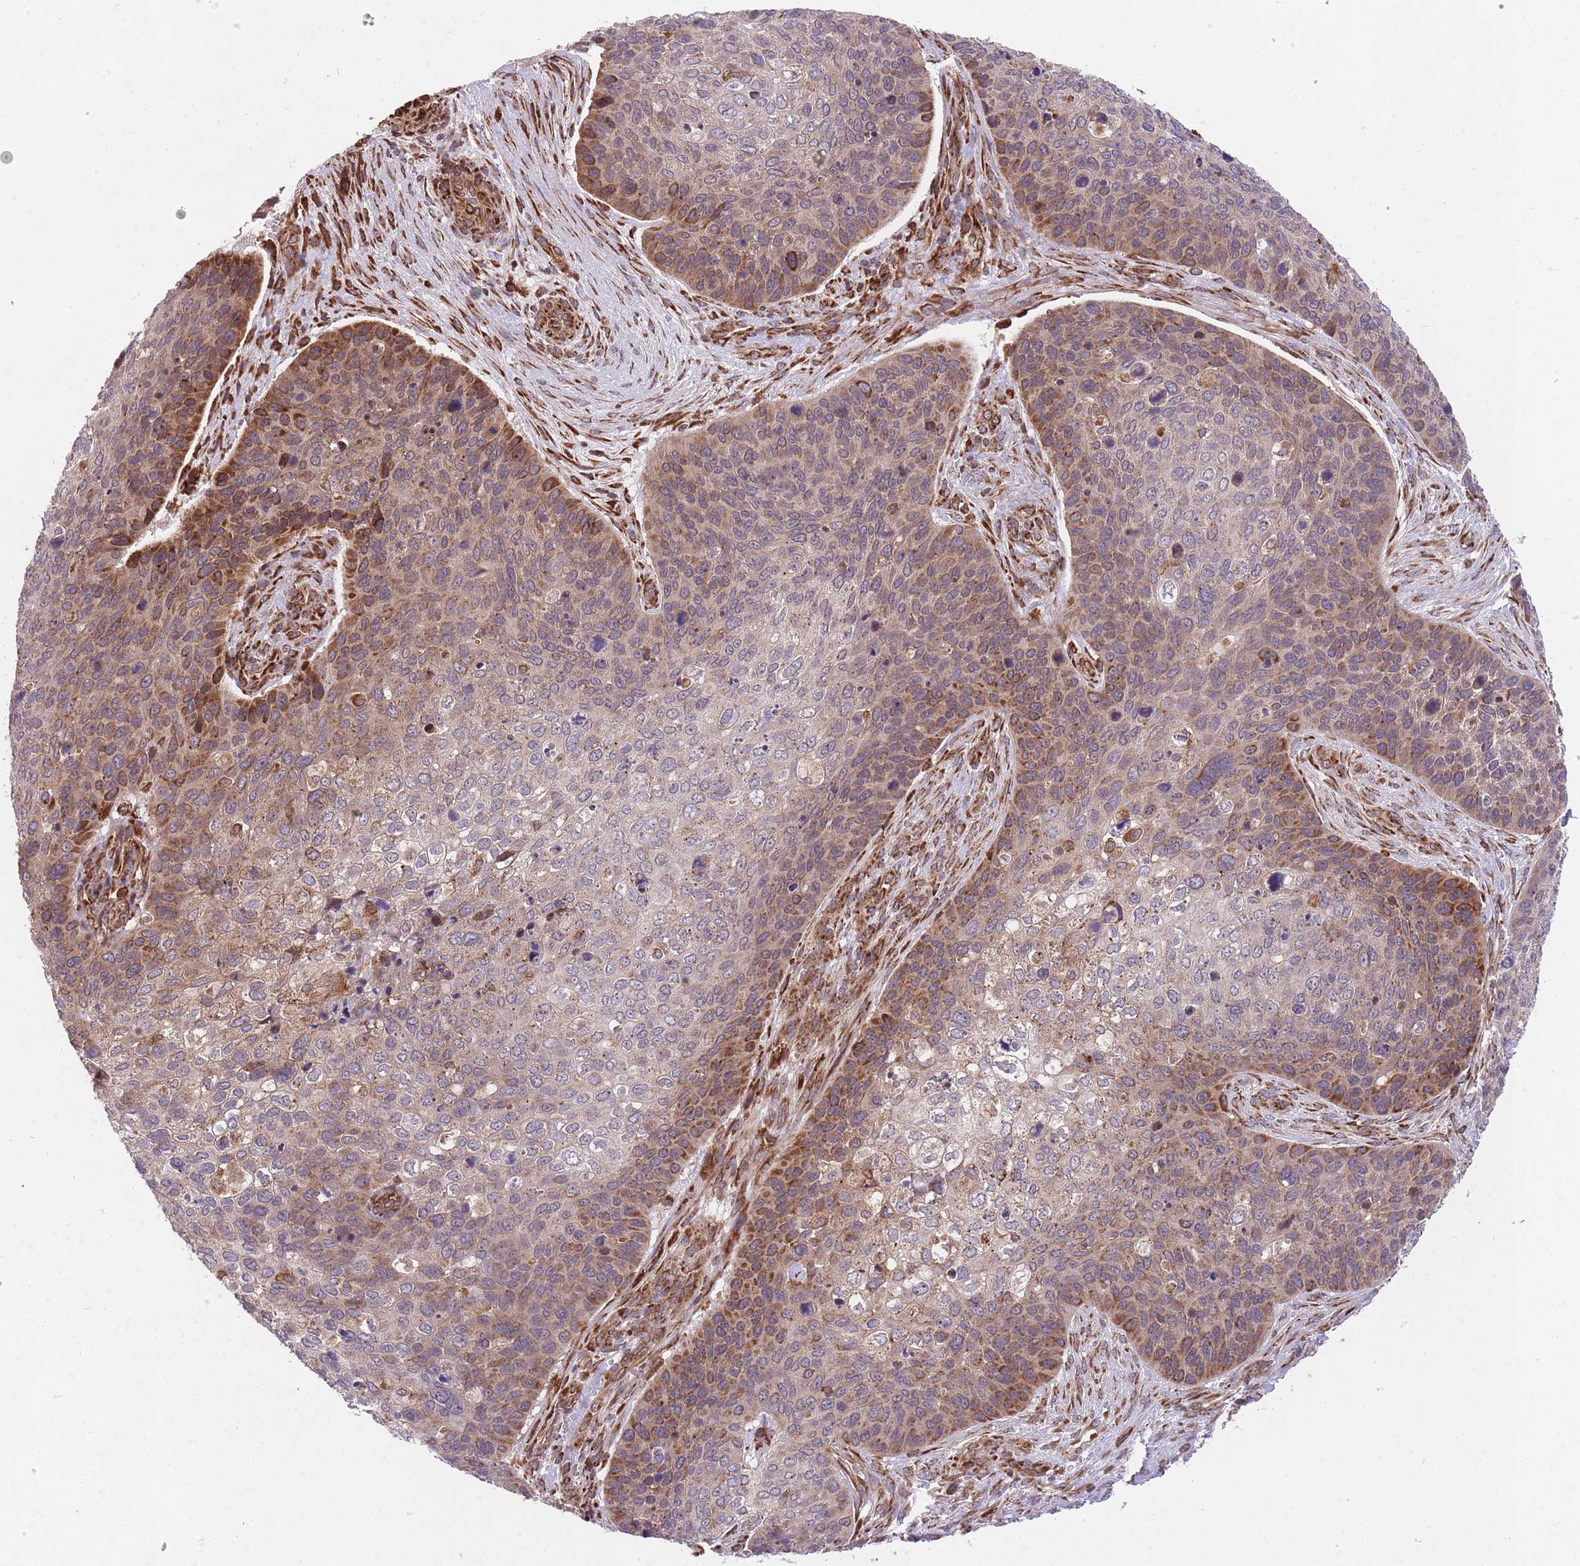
{"staining": {"intensity": "moderate", "quantity": ">75%", "location": "cytoplasmic/membranous"}, "tissue": "skin cancer", "cell_type": "Tumor cells", "image_type": "cancer", "snomed": [{"axis": "morphology", "description": "Basal cell carcinoma"}, {"axis": "topography", "description": "Skin"}], "caption": "Skin cancer (basal cell carcinoma) tissue shows moderate cytoplasmic/membranous expression in about >75% of tumor cells", "gene": "TTLL3", "patient": {"sex": "female", "age": 74}}